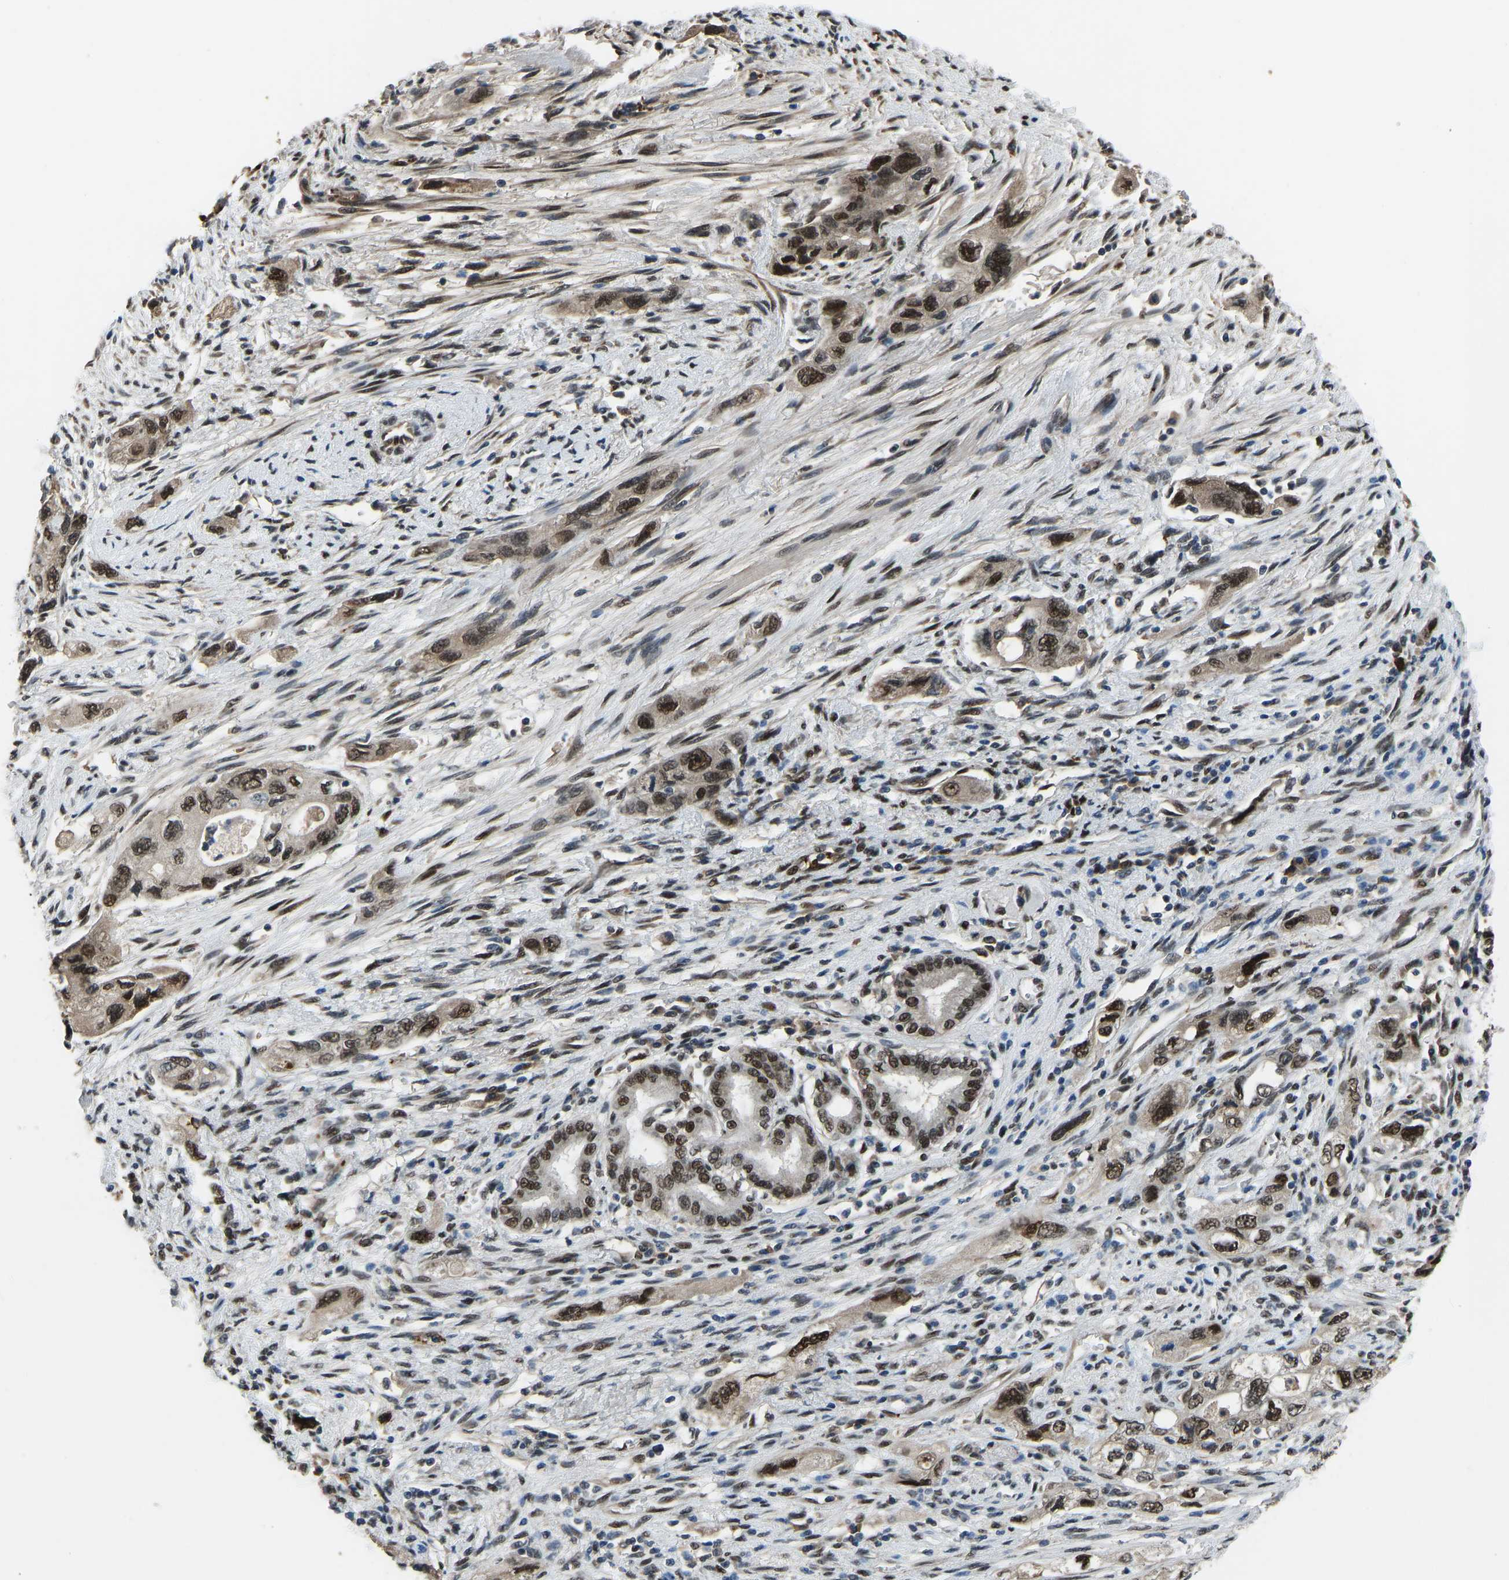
{"staining": {"intensity": "strong", "quantity": ">75%", "location": "cytoplasmic/membranous,nuclear"}, "tissue": "pancreatic cancer", "cell_type": "Tumor cells", "image_type": "cancer", "snomed": [{"axis": "morphology", "description": "Adenocarcinoma, NOS"}, {"axis": "topography", "description": "Pancreas"}], "caption": "Immunohistochemical staining of pancreatic cancer reveals high levels of strong cytoplasmic/membranous and nuclear staining in about >75% of tumor cells.", "gene": "FOS", "patient": {"sex": "female", "age": 73}}